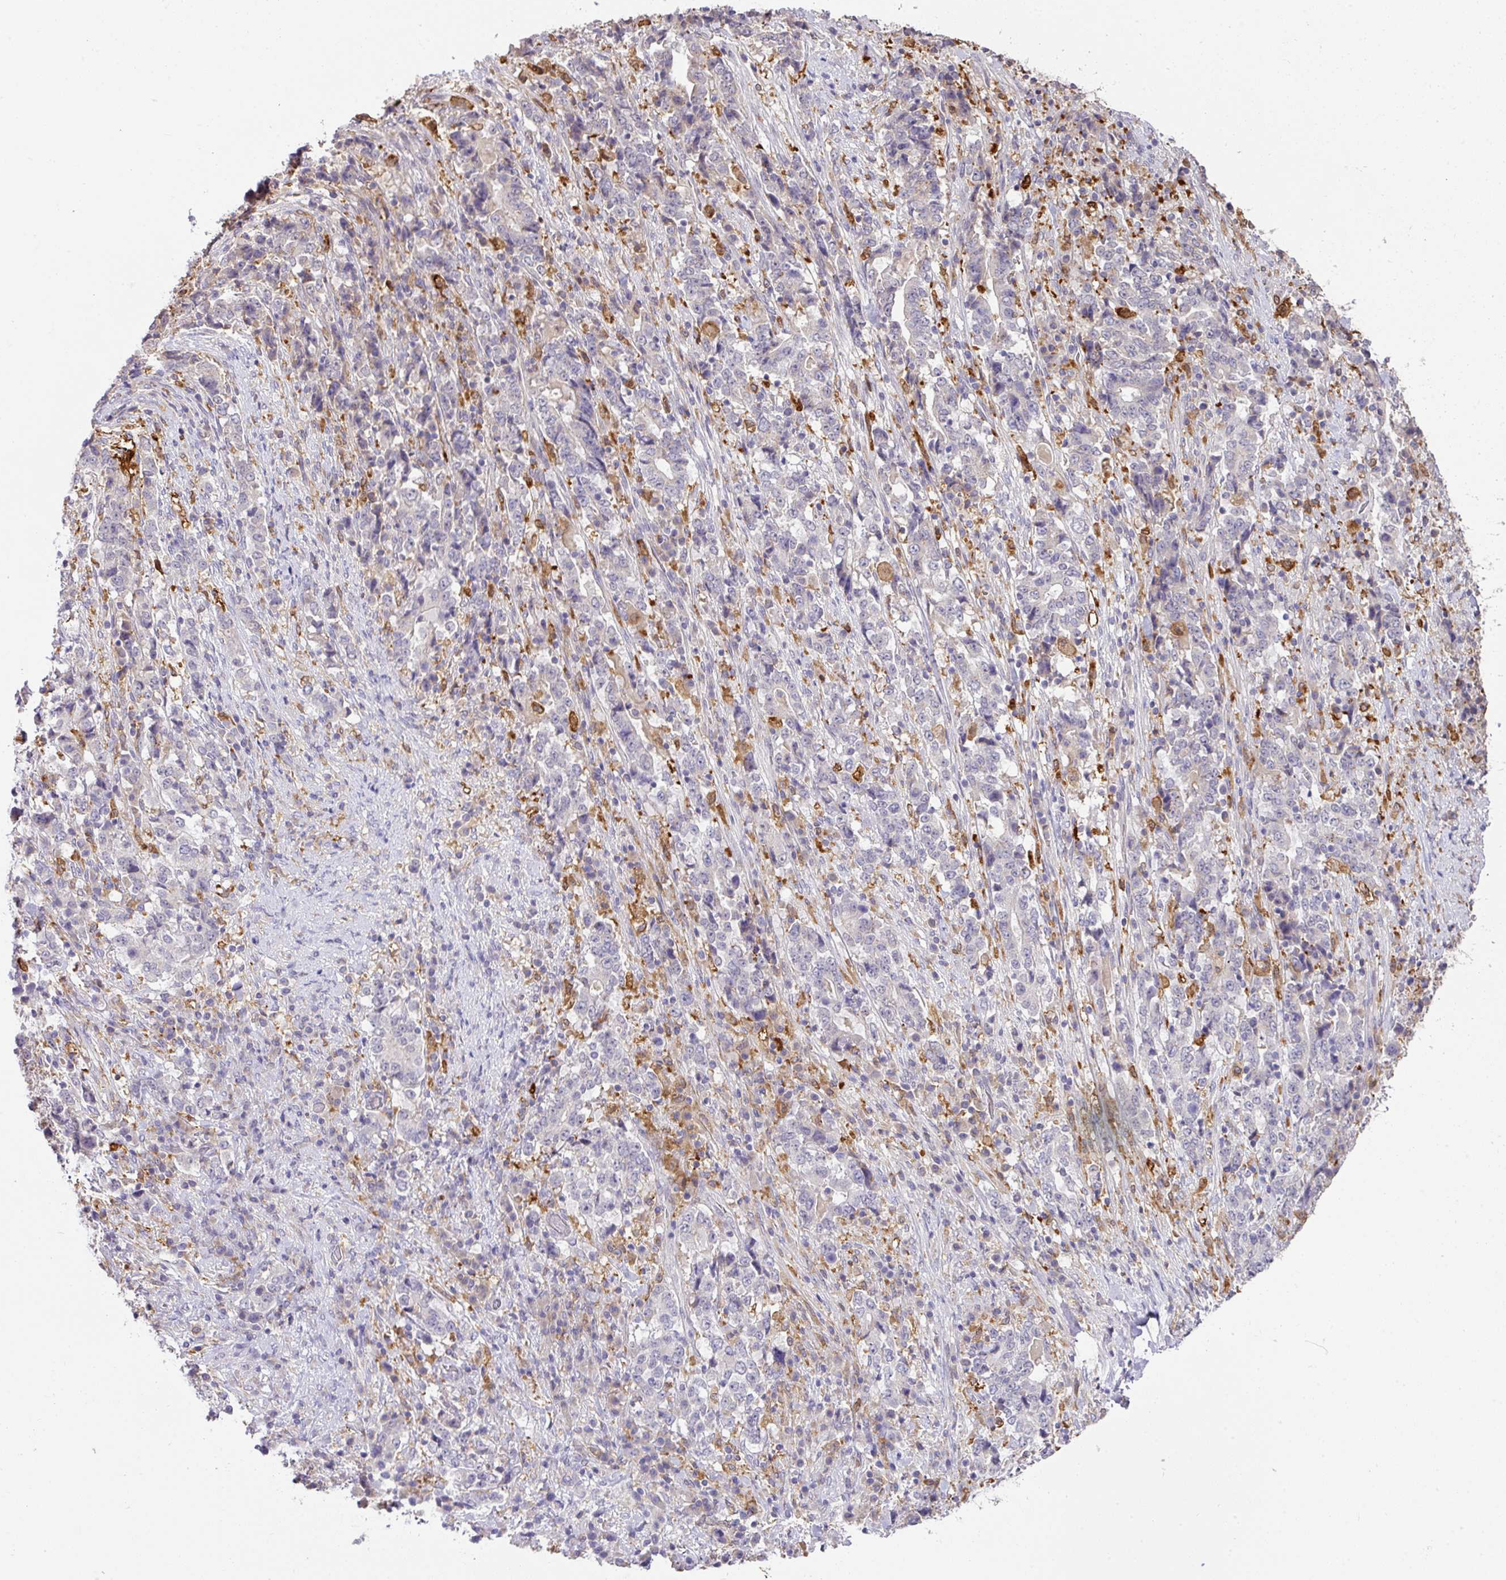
{"staining": {"intensity": "negative", "quantity": "none", "location": "none"}, "tissue": "stomach cancer", "cell_type": "Tumor cells", "image_type": "cancer", "snomed": [{"axis": "morphology", "description": "Normal tissue, NOS"}, {"axis": "morphology", "description": "Adenocarcinoma, NOS"}, {"axis": "topography", "description": "Stomach, upper"}, {"axis": "topography", "description": "Stomach"}], "caption": "The immunohistochemistry (IHC) histopathology image has no significant positivity in tumor cells of stomach cancer tissue. (Brightfield microscopy of DAB immunohistochemistry (IHC) at high magnification).", "gene": "GCNT7", "patient": {"sex": "male", "age": 59}}